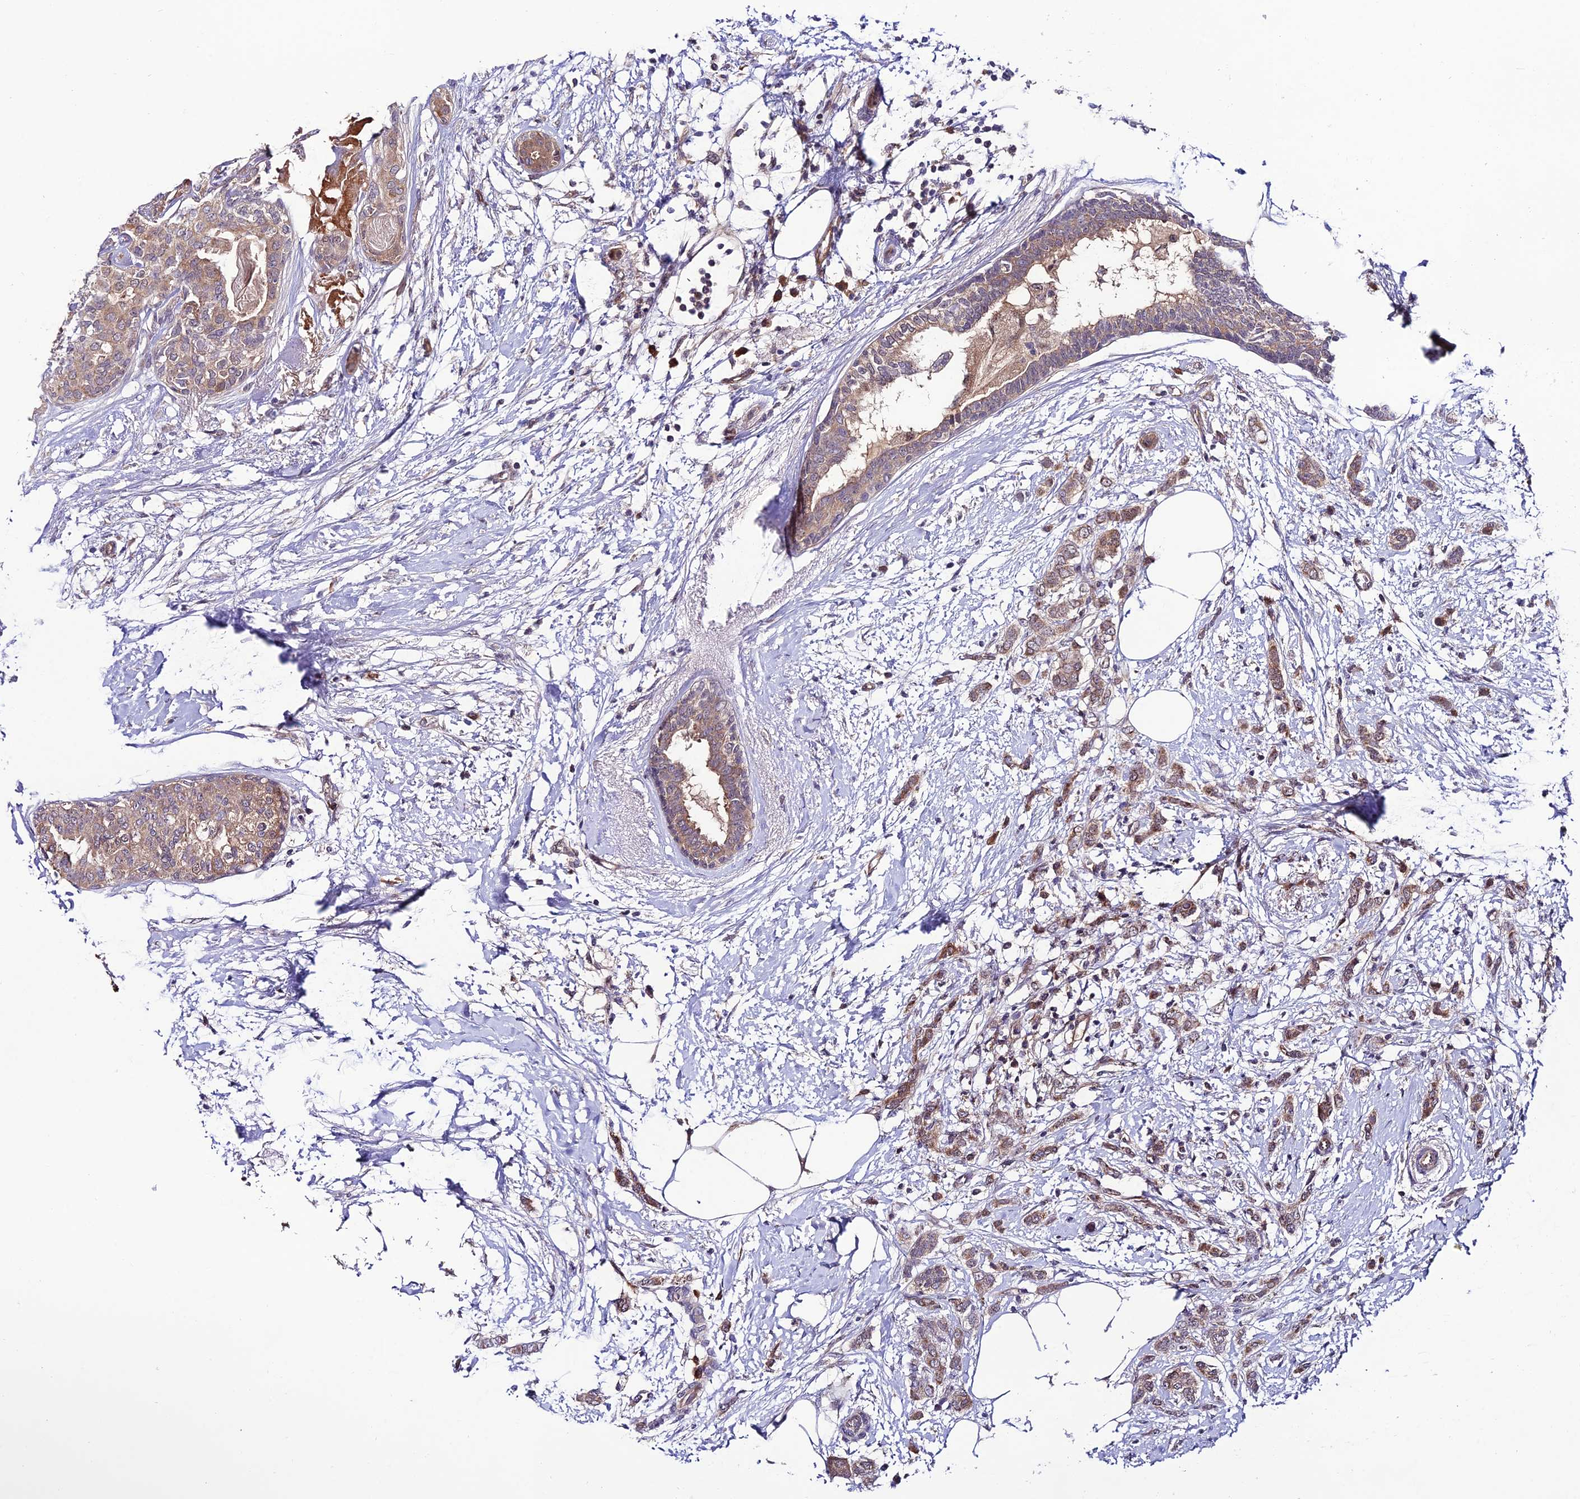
{"staining": {"intensity": "weak", "quantity": ">75%", "location": "cytoplasmic/membranous"}, "tissue": "breast cancer", "cell_type": "Tumor cells", "image_type": "cancer", "snomed": [{"axis": "morphology", "description": "Duct carcinoma"}, {"axis": "topography", "description": "Breast"}], "caption": "Protein staining demonstrates weak cytoplasmic/membranous expression in approximately >75% of tumor cells in breast cancer.", "gene": "TRIM40", "patient": {"sex": "female", "age": 72}}